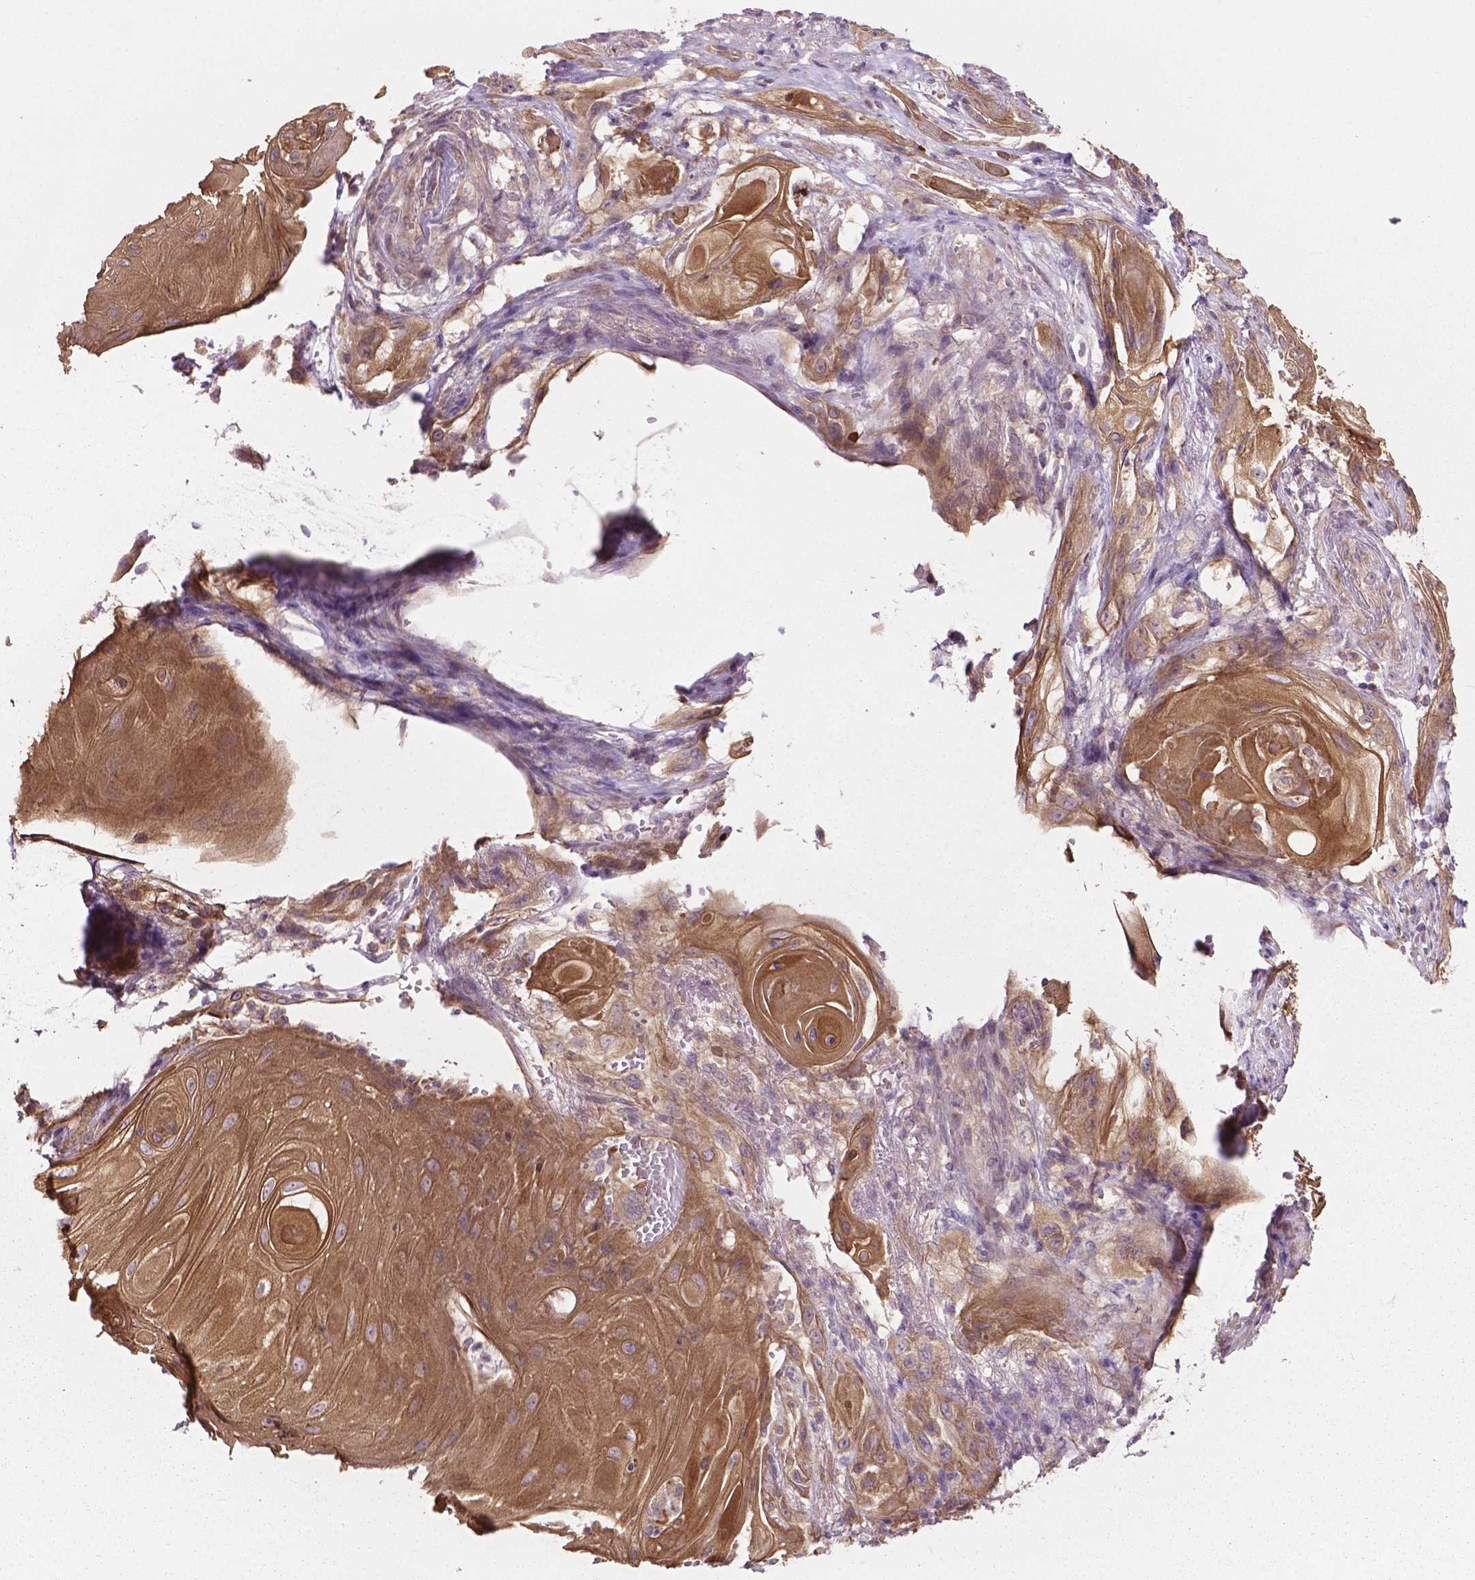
{"staining": {"intensity": "moderate", "quantity": ">75%", "location": "cytoplasmic/membranous"}, "tissue": "skin cancer", "cell_type": "Tumor cells", "image_type": "cancer", "snomed": [{"axis": "morphology", "description": "Squamous cell carcinoma, NOS"}, {"axis": "topography", "description": "Skin"}], "caption": "This image shows immunohistochemistry (IHC) staining of human squamous cell carcinoma (skin), with medium moderate cytoplasmic/membranous staining in about >75% of tumor cells.", "gene": "MZT1", "patient": {"sex": "male", "age": 62}}